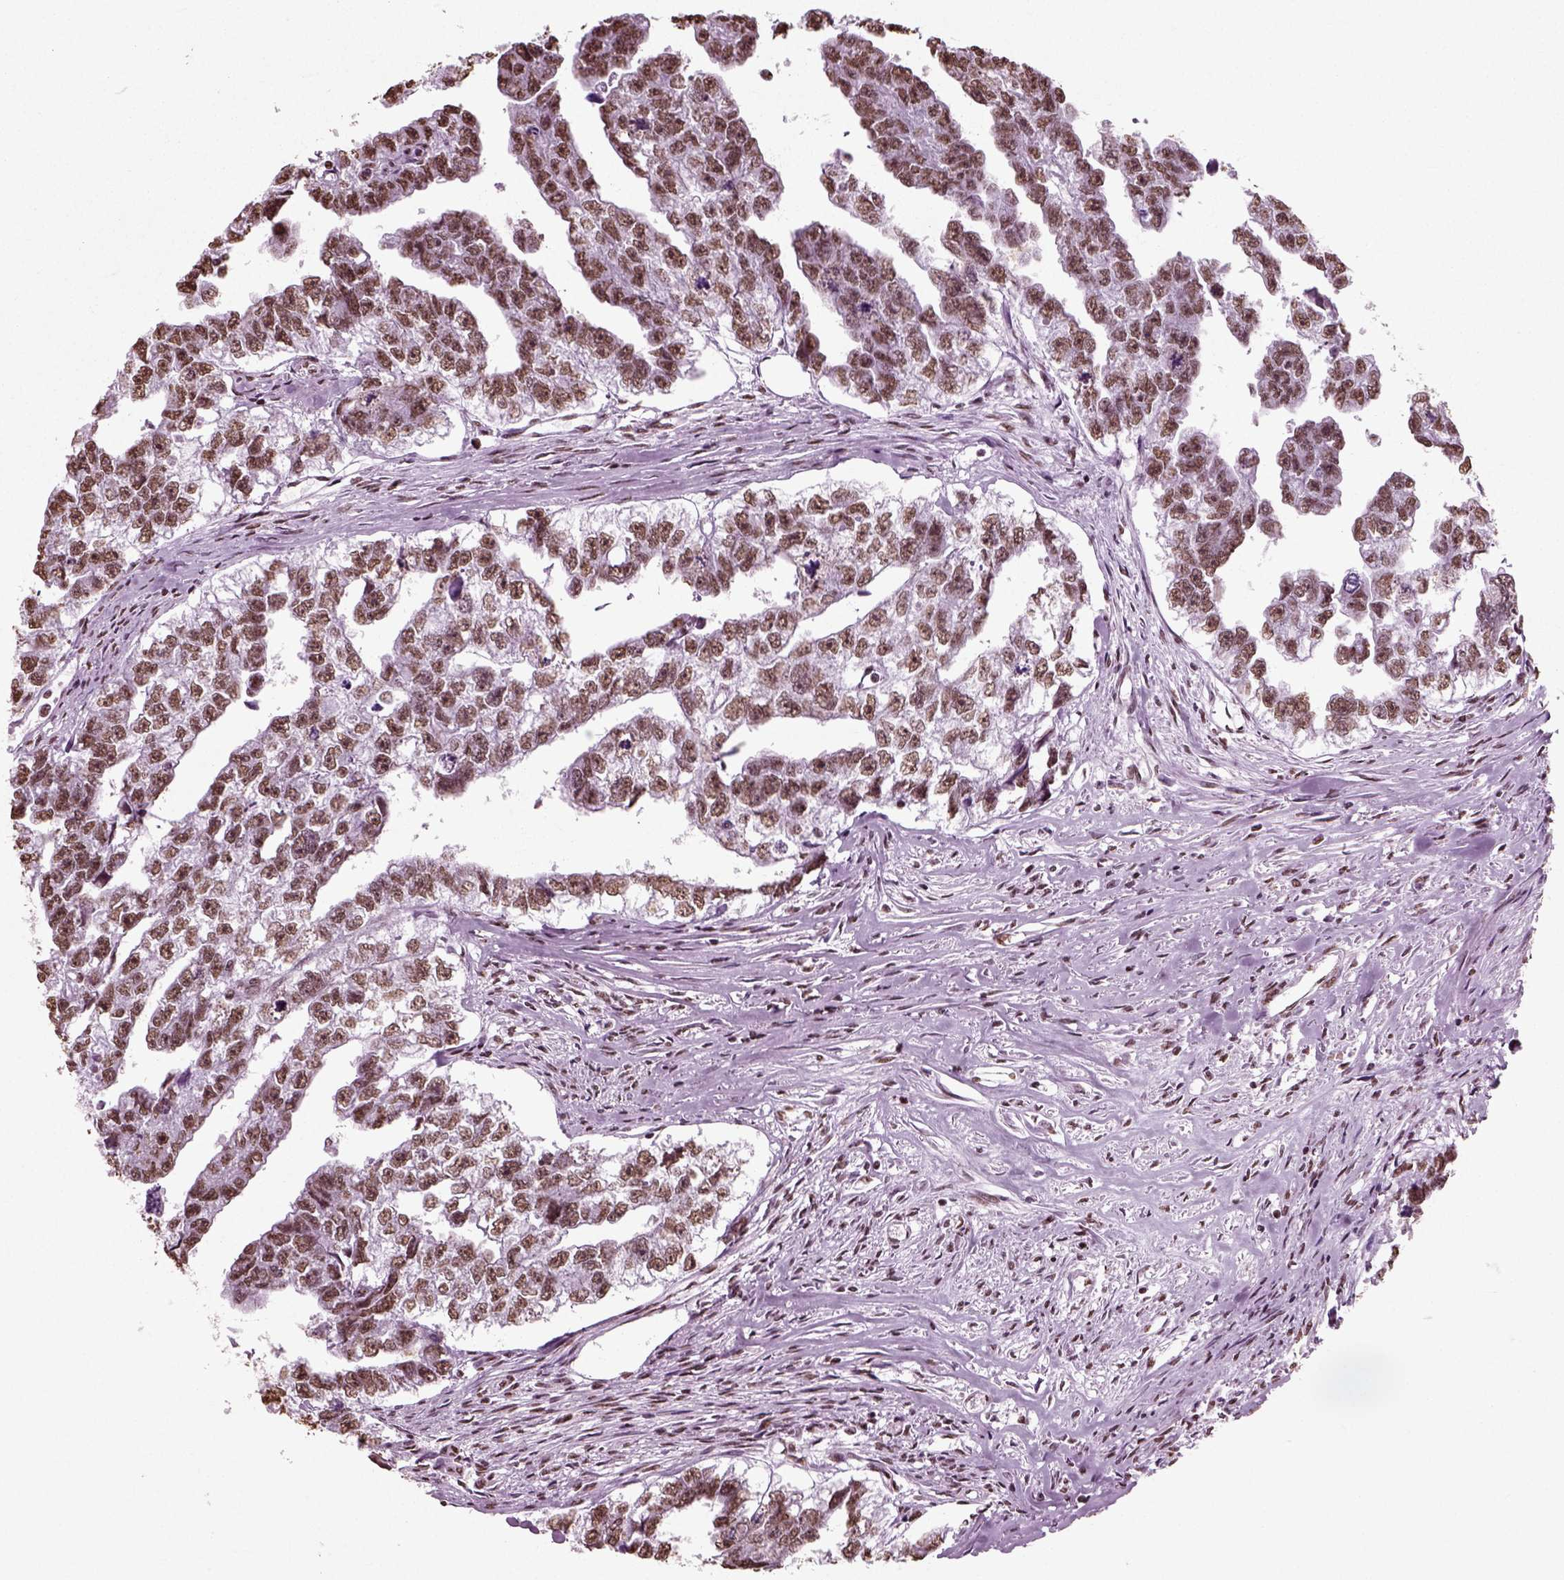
{"staining": {"intensity": "moderate", "quantity": ">75%", "location": "nuclear"}, "tissue": "testis cancer", "cell_type": "Tumor cells", "image_type": "cancer", "snomed": [{"axis": "morphology", "description": "Carcinoma, Embryonal, NOS"}, {"axis": "morphology", "description": "Teratoma, malignant, NOS"}, {"axis": "topography", "description": "Testis"}], "caption": "Protein expression analysis of testis embryonal carcinoma demonstrates moderate nuclear expression in approximately >75% of tumor cells. The staining was performed using DAB to visualize the protein expression in brown, while the nuclei were stained in blue with hematoxylin (Magnification: 20x).", "gene": "POLR1H", "patient": {"sex": "male", "age": 44}}